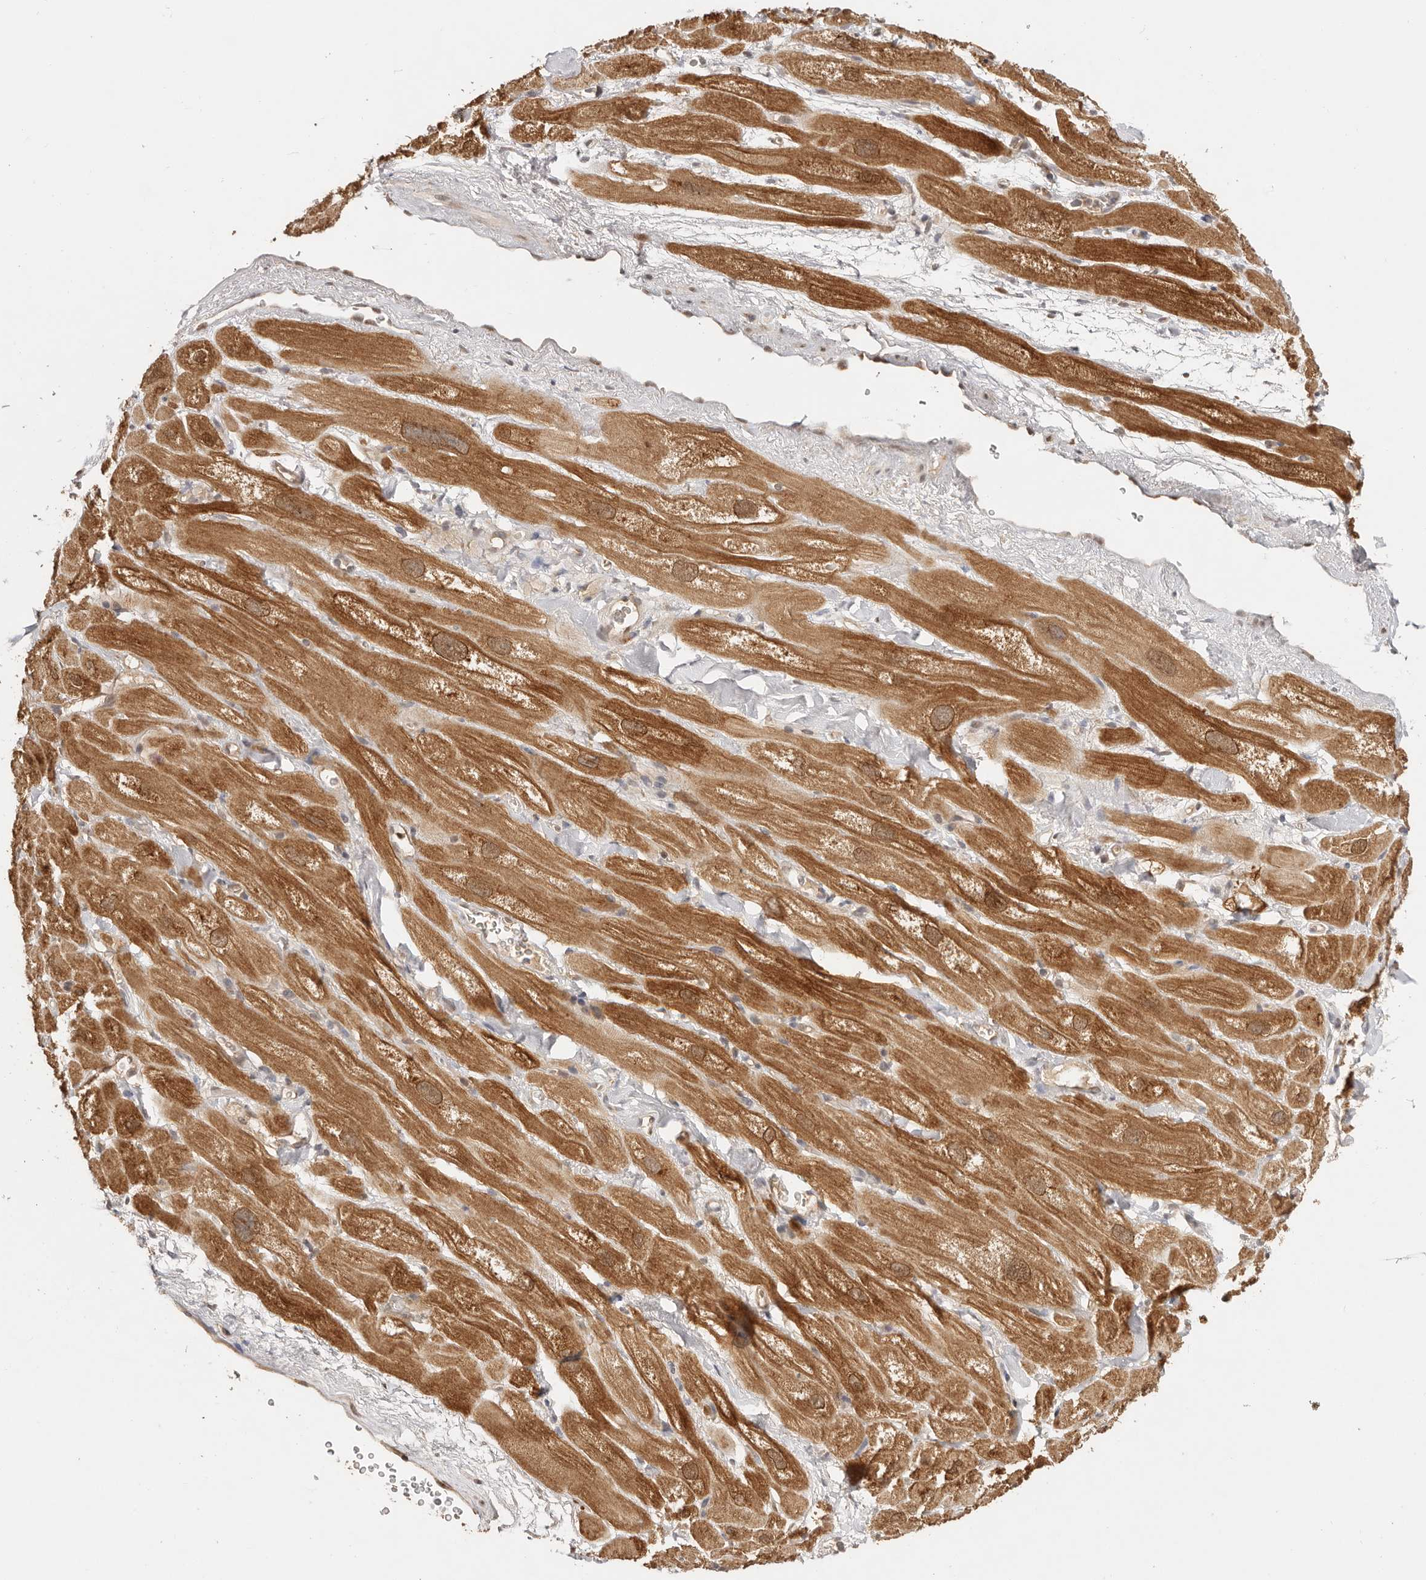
{"staining": {"intensity": "moderate", "quantity": ">75%", "location": "cytoplasmic/membranous,nuclear"}, "tissue": "heart muscle", "cell_type": "Cardiomyocytes", "image_type": "normal", "snomed": [{"axis": "morphology", "description": "Normal tissue, NOS"}, {"axis": "topography", "description": "Heart"}], "caption": "Immunohistochemical staining of unremarkable human heart muscle displays medium levels of moderate cytoplasmic/membranous,nuclear positivity in about >75% of cardiomyocytes.", "gene": "PSMA5", "patient": {"sex": "male", "age": 49}}